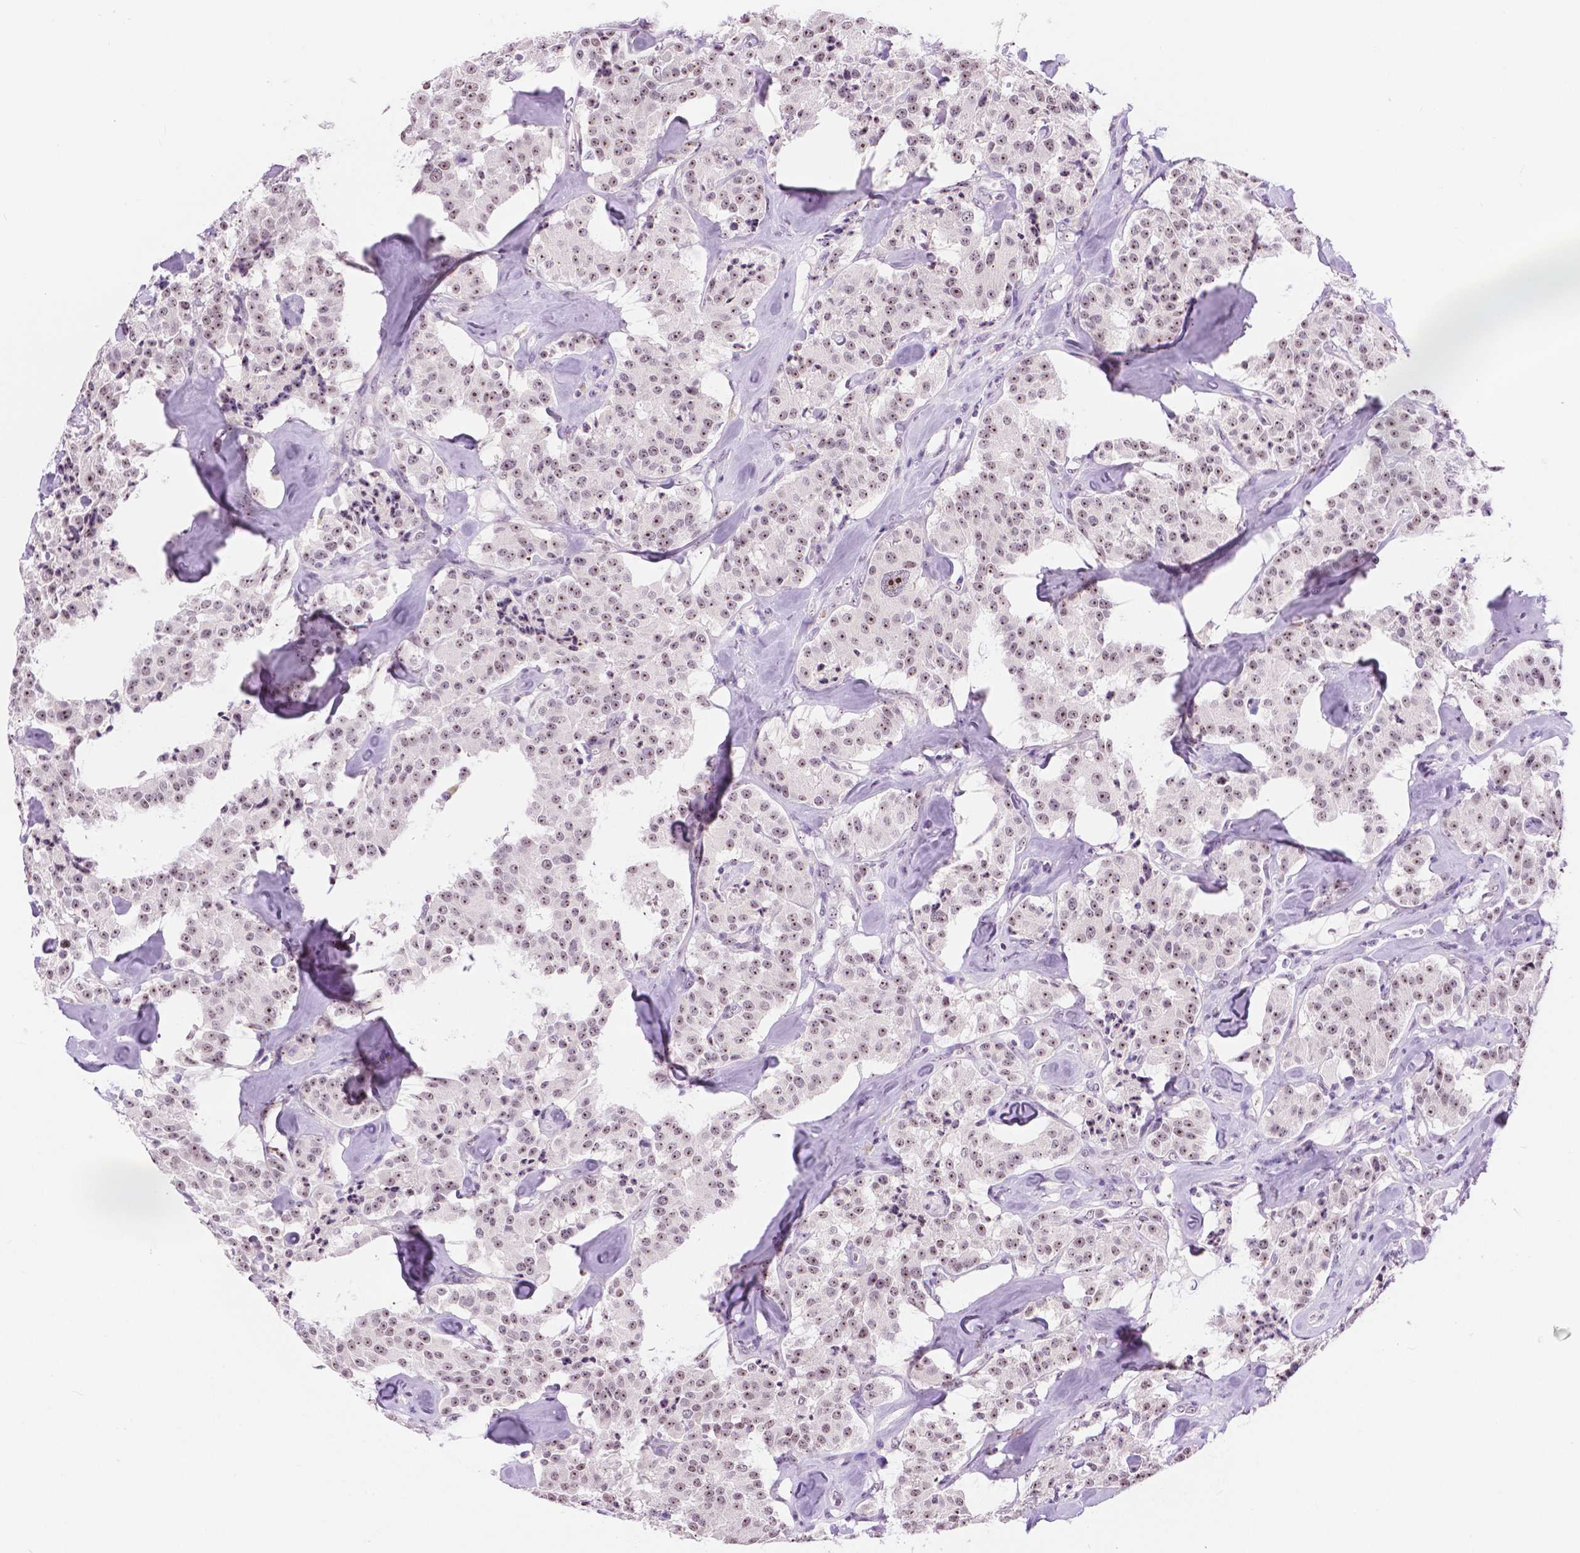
{"staining": {"intensity": "weak", "quantity": "25%-75%", "location": "nuclear"}, "tissue": "carcinoid", "cell_type": "Tumor cells", "image_type": "cancer", "snomed": [{"axis": "morphology", "description": "Carcinoid, malignant, NOS"}, {"axis": "topography", "description": "Pancreas"}], "caption": "There is low levels of weak nuclear expression in tumor cells of carcinoid (malignant), as demonstrated by immunohistochemical staining (brown color).", "gene": "NHP2", "patient": {"sex": "male", "age": 41}}